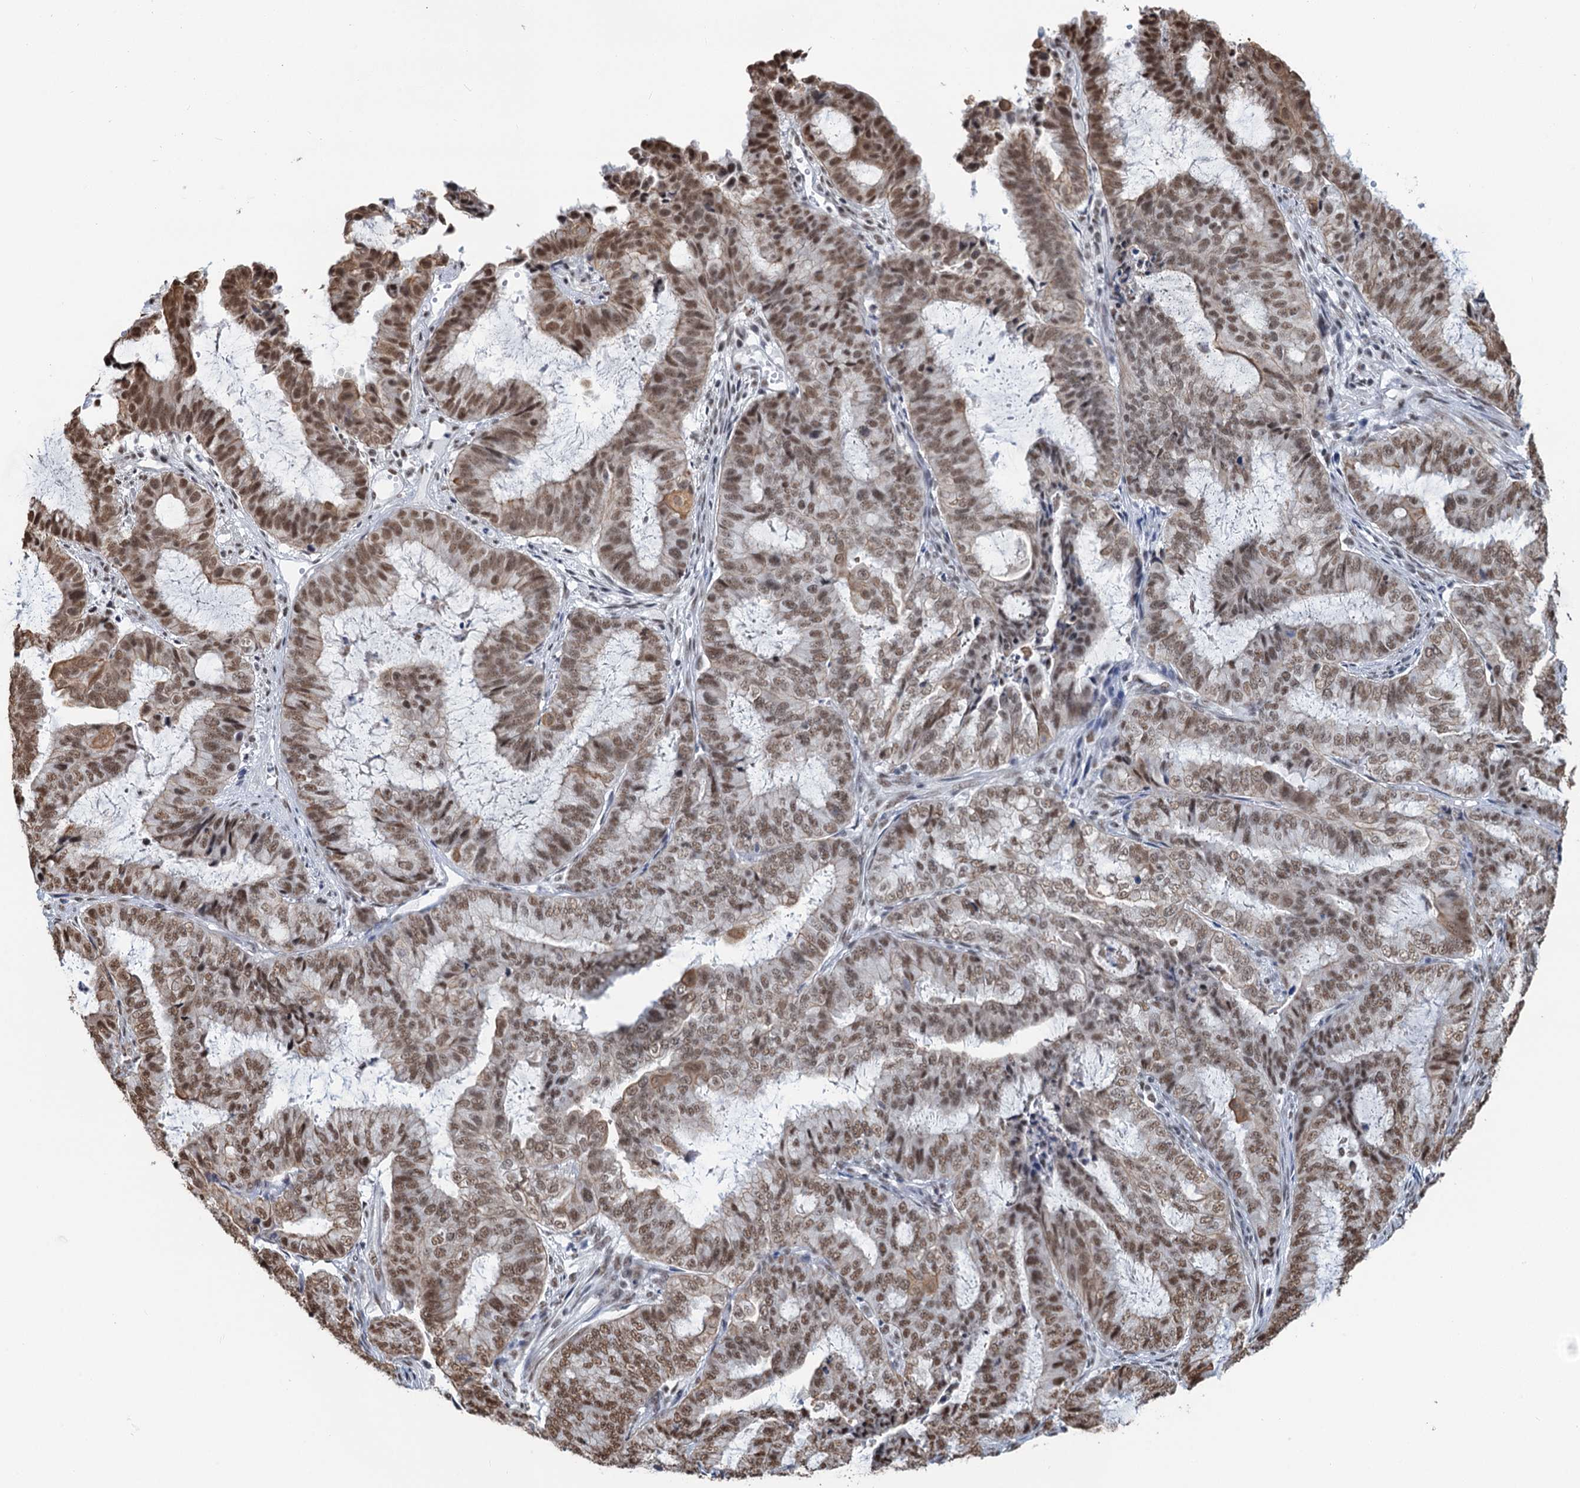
{"staining": {"intensity": "moderate", "quantity": ">75%", "location": "nuclear"}, "tissue": "endometrial cancer", "cell_type": "Tumor cells", "image_type": "cancer", "snomed": [{"axis": "morphology", "description": "Adenocarcinoma, NOS"}, {"axis": "topography", "description": "Endometrium"}], "caption": "The immunohistochemical stain labels moderate nuclear staining in tumor cells of endometrial adenocarcinoma tissue. (DAB (3,3'-diaminobenzidine) = brown stain, brightfield microscopy at high magnification).", "gene": "ZNF609", "patient": {"sex": "female", "age": 51}}